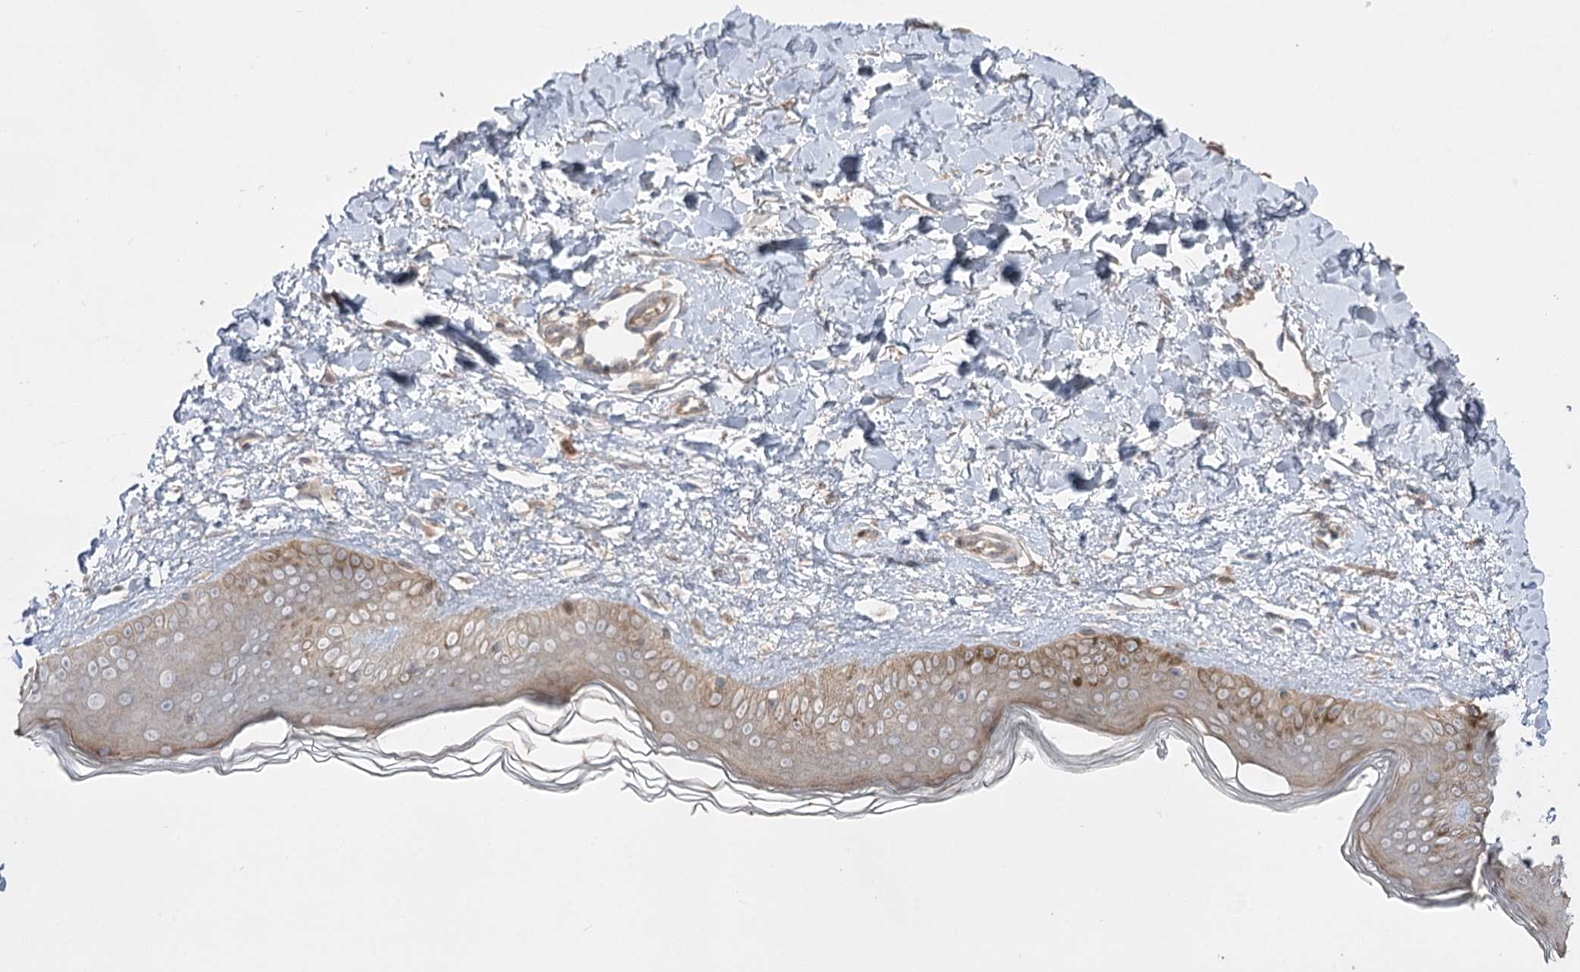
{"staining": {"intensity": "weak", "quantity": ">75%", "location": "cytoplasmic/membranous"}, "tissue": "skin", "cell_type": "Fibroblasts", "image_type": "normal", "snomed": [{"axis": "morphology", "description": "Normal tissue, NOS"}, {"axis": "topography", "description": "Skin"}], "caption": "Protein staining demonstrates weak cytoplasmic/membranous expression in about >75% of fibroblasts in normal skin. Nuclei are stained in blue.", "gene": "PLEKHA5", "patient": {"sex": "female", "age": 58}}